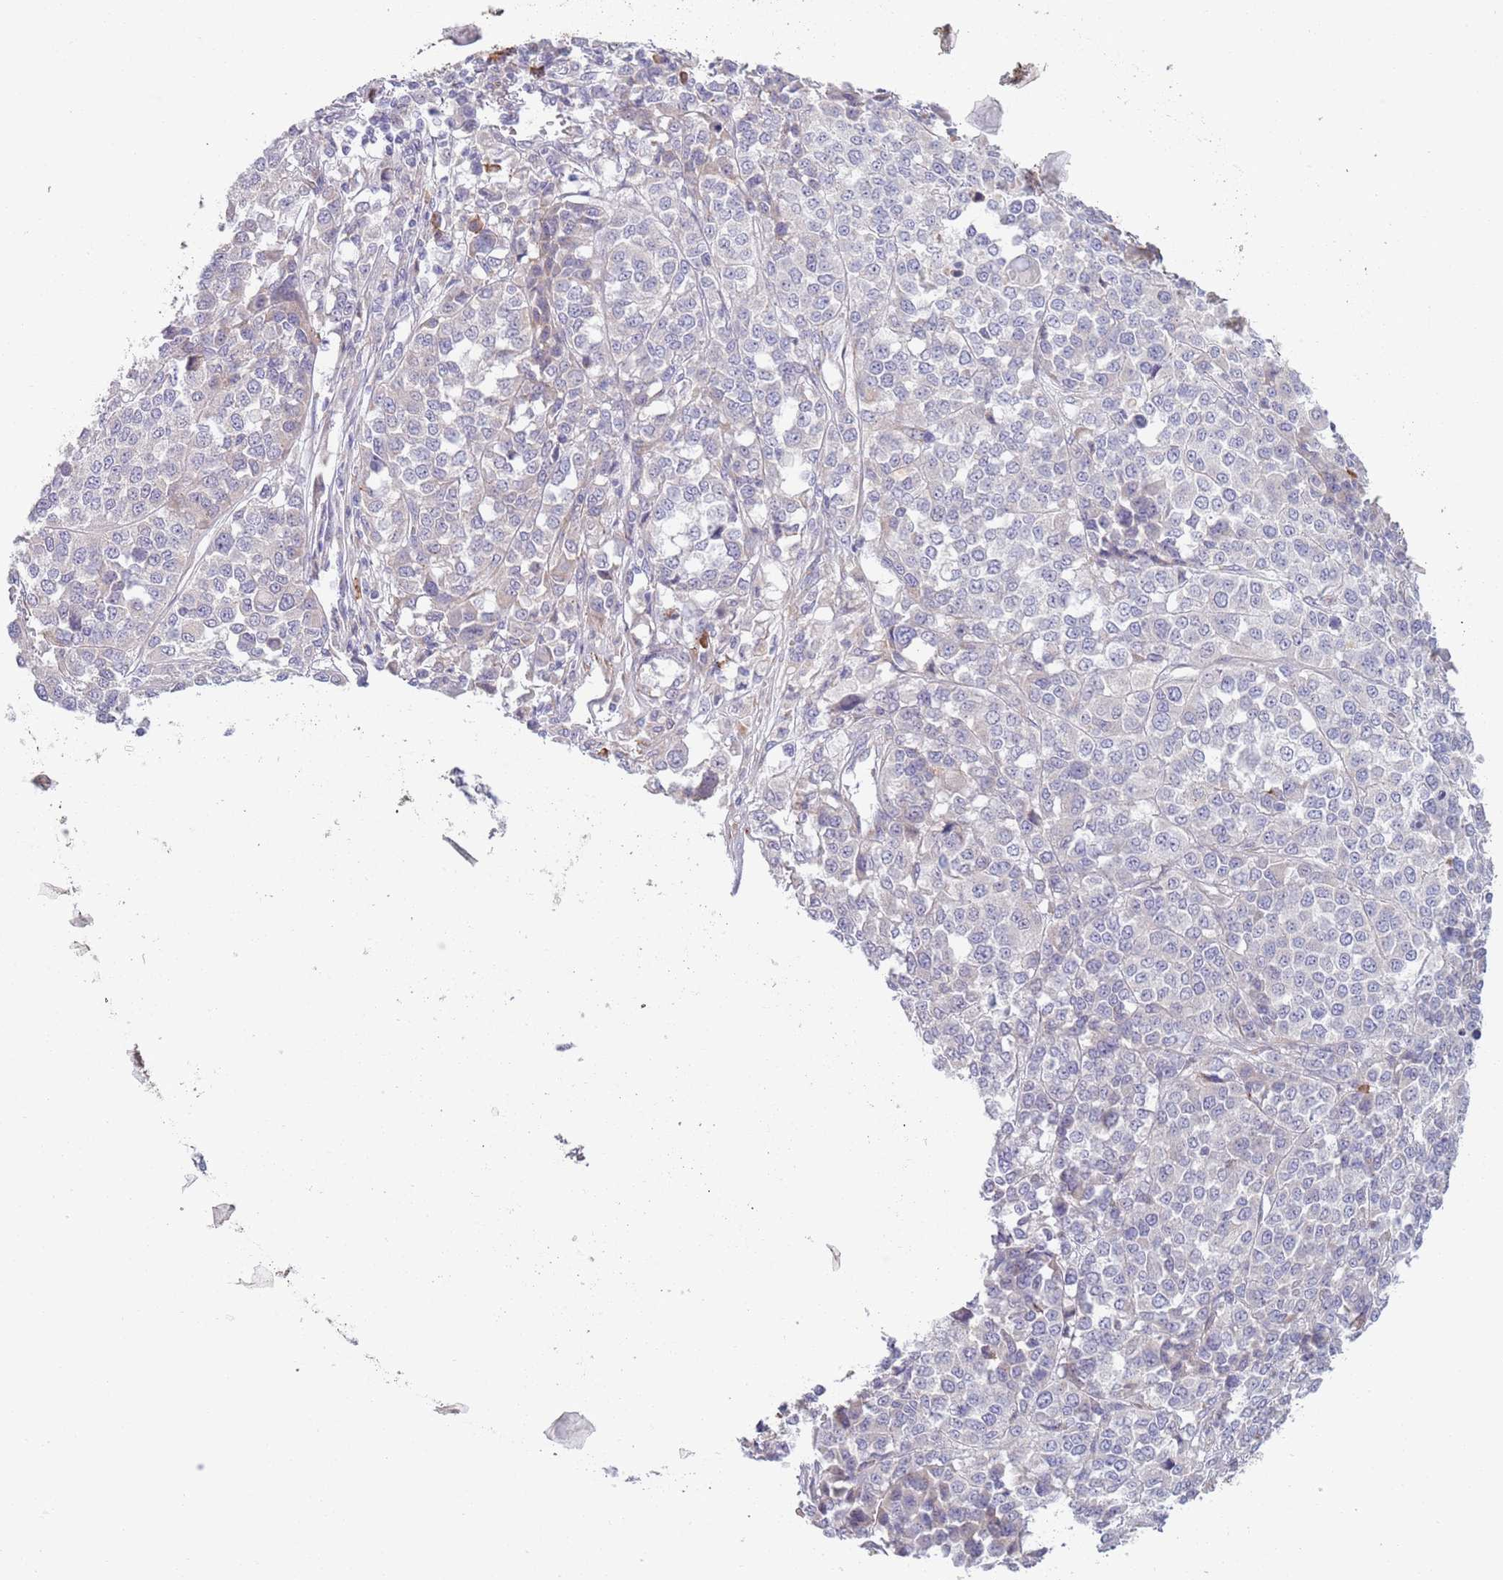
{"staining": {"intensity": "negative", "quantity": "none", "location": "none"}, "tissue": "melanoma", "cell_type": "Tumor cells", "image_type": "cancer", "snomed": [{"axis": "morphology", "description": "Malignant melanoma, Metastatic site"}, {"axis": "topography", "description": "Lymph node"}], "caption": "IHC histopathology image of neoplastic tissue: melanoma stained with DAB exhibits no significant protein positivity in tumor cells.", "gene": "LTB", "patient": {"sex": "male", "age": 44}}